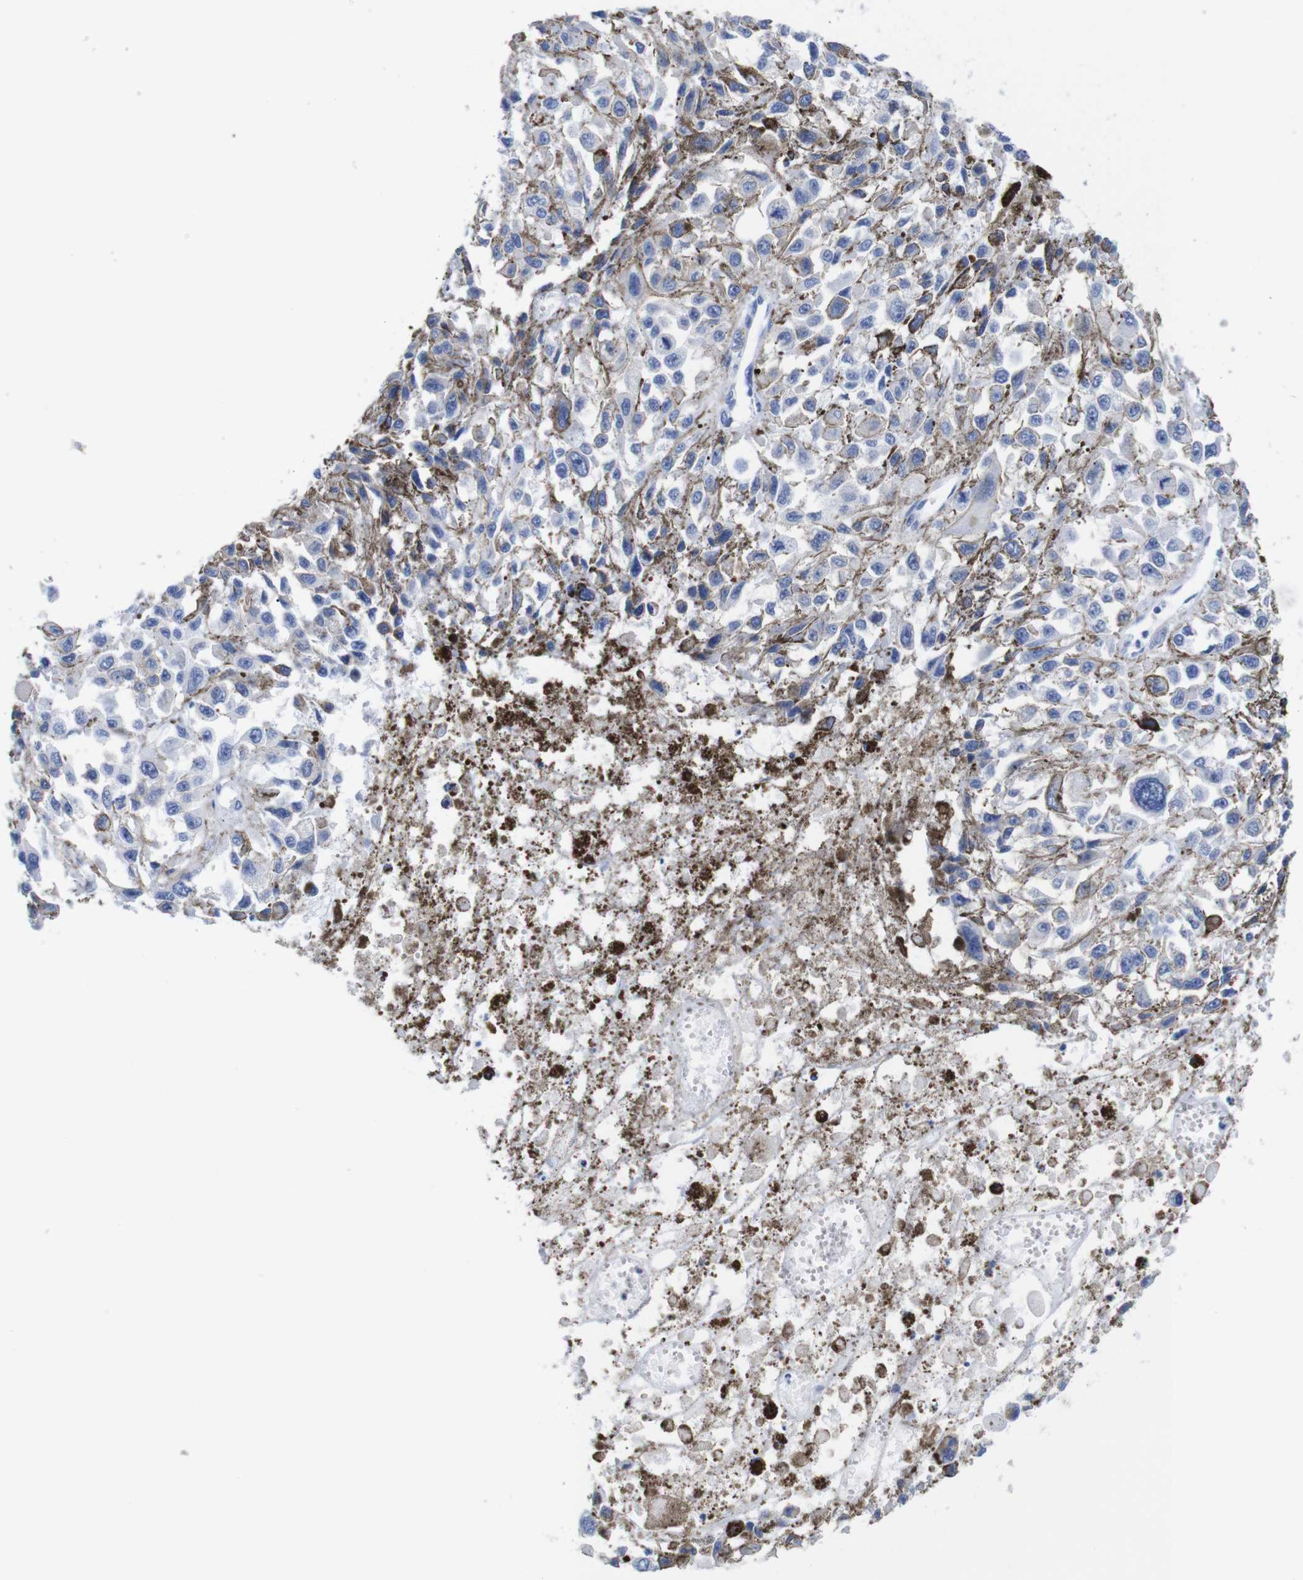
{"staining": {"intensity": "negative", "quantity": "none", "location": "none"}, "tissue": "melanoma", "cell_type": "Tumor cells", "image_type": "cancer", "snomed": [{"axis": "morphology", "description": "Malignant melanoma, Metastatic site"}, {"axis": "topography", "description": "Lymph node"}], "caption": "This micrograph is of melanoma stained with immunohistochemistry to label a protein in brown with the nuclei are counter-stained blue. There is no positivity in tumor cells.", "gene": "LRRC55", "patient": {"sex": "male", "age": 59}}